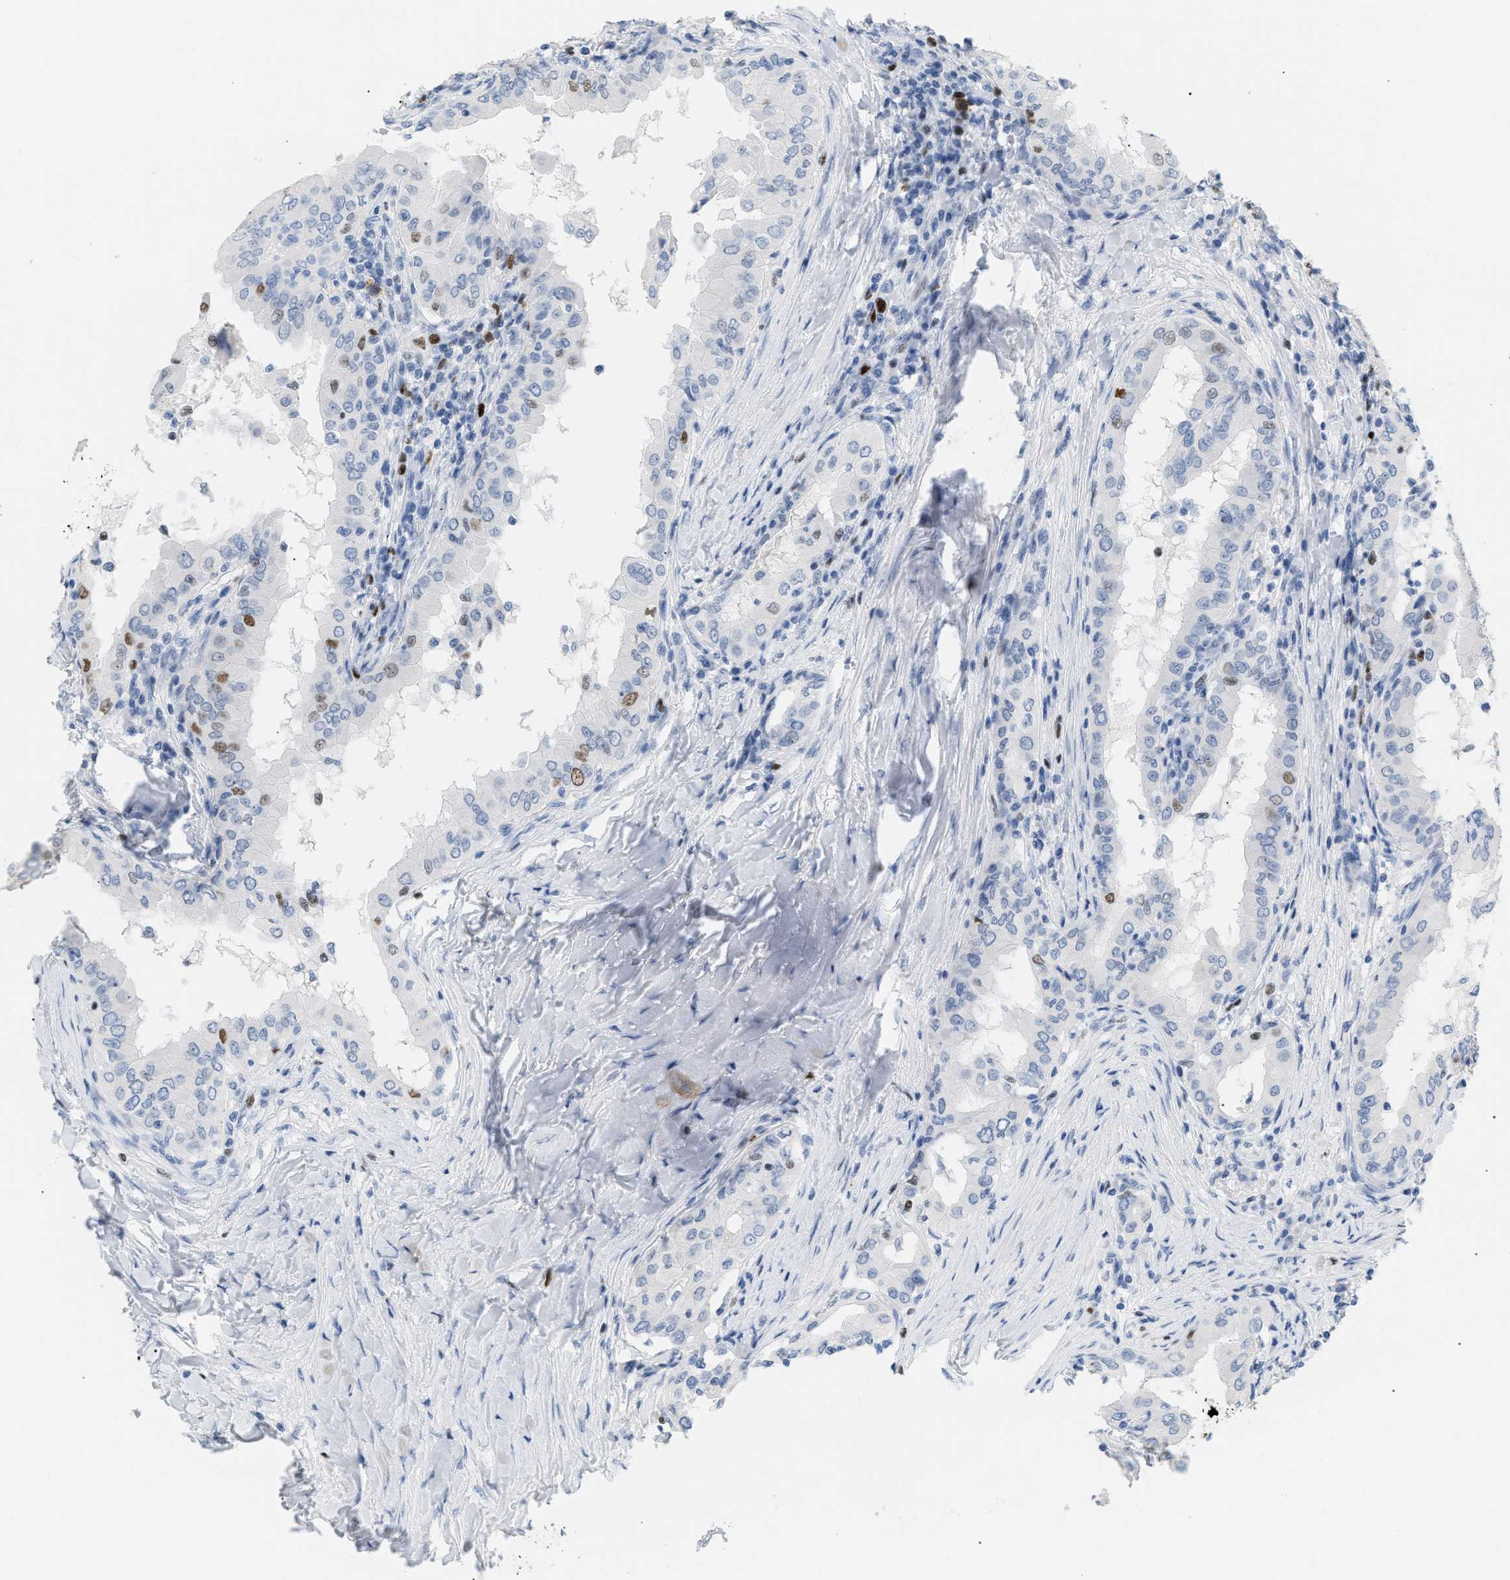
{"staining": {"intensity": "moderate", "quantity": "<25%", "location": "nuclear"}, "tissue": "thyroid cancer", "cell_type": "Tumor cells", "image_type": "cancer", "snomed": [{"axis": "morphology", "description": "Papillary adenocarcinoma, NOS"}, {"axis": "topography", "description": "Thyroid gland"}], "caption": "This is a micrograph of immunohistochemistry staining of thyroid cancer (papillary adenocarcinoma), which shows moderate staining in the nuclear of tumor cells.", "gene": "MCM7", "patient": {"sex": "male", "age": 33}}